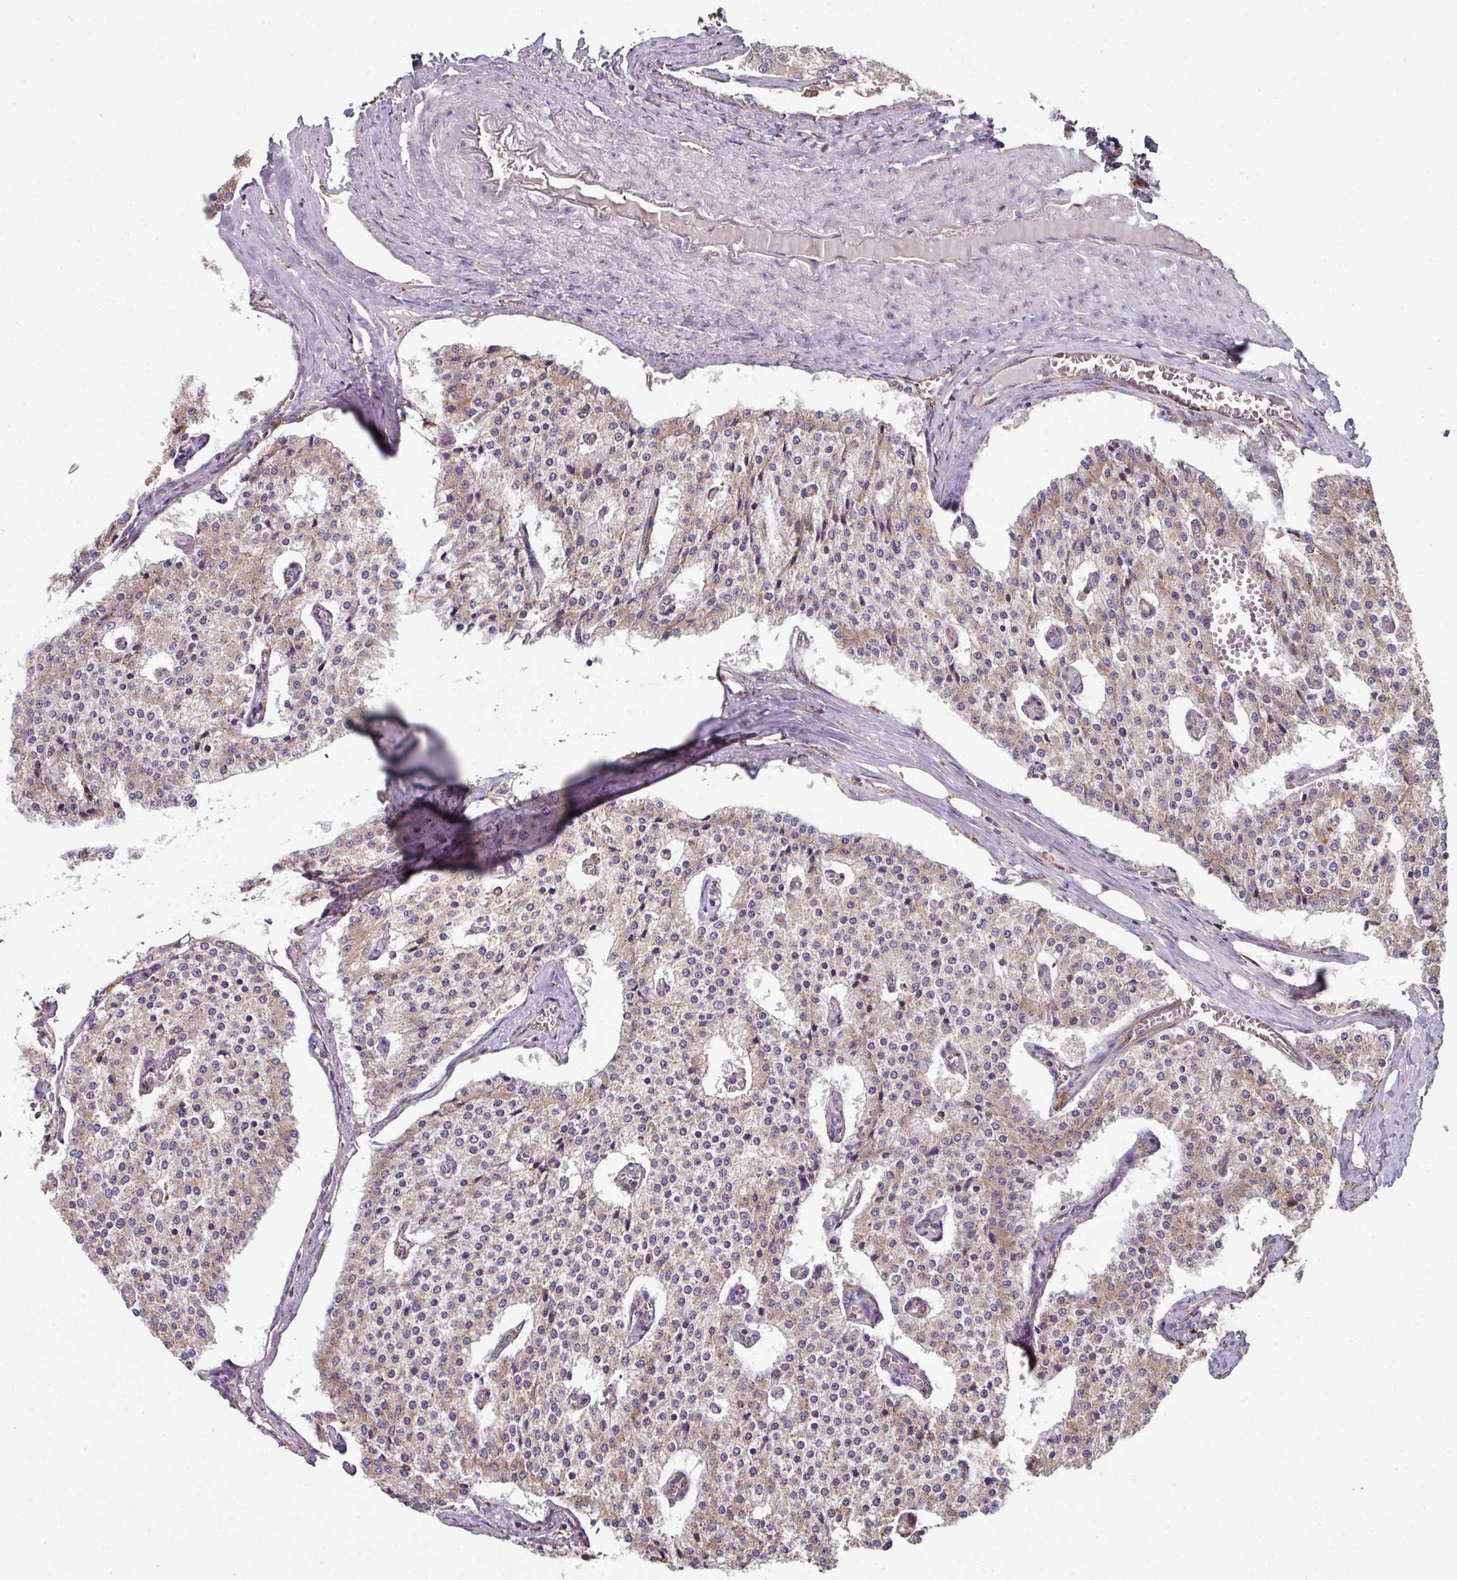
{"staining": {"intensity": "weak", "quantity": "25%-75%", "location": "cytoplasmic/membranous"}, "tissue": "carcinoid", "cell_type": "Tumor cells", "image_type": "cancer", "snomed": [{"axis": "morphology", "description": "Carcinoid, malignant, NOS"}, {"axis": "topography", "description": "Colon"}], "caption": "Tumor cells reveal low levels of weak cytoplasmic/membranous positivity in about 25%-75% of cells in carcinoid. Using DAB (brown) and hematoxylin (blue) stains, captured at high magnification using brightfield microscopy.", "gene": "FAT4", "patient": {"sex": "female", "age": 52}}